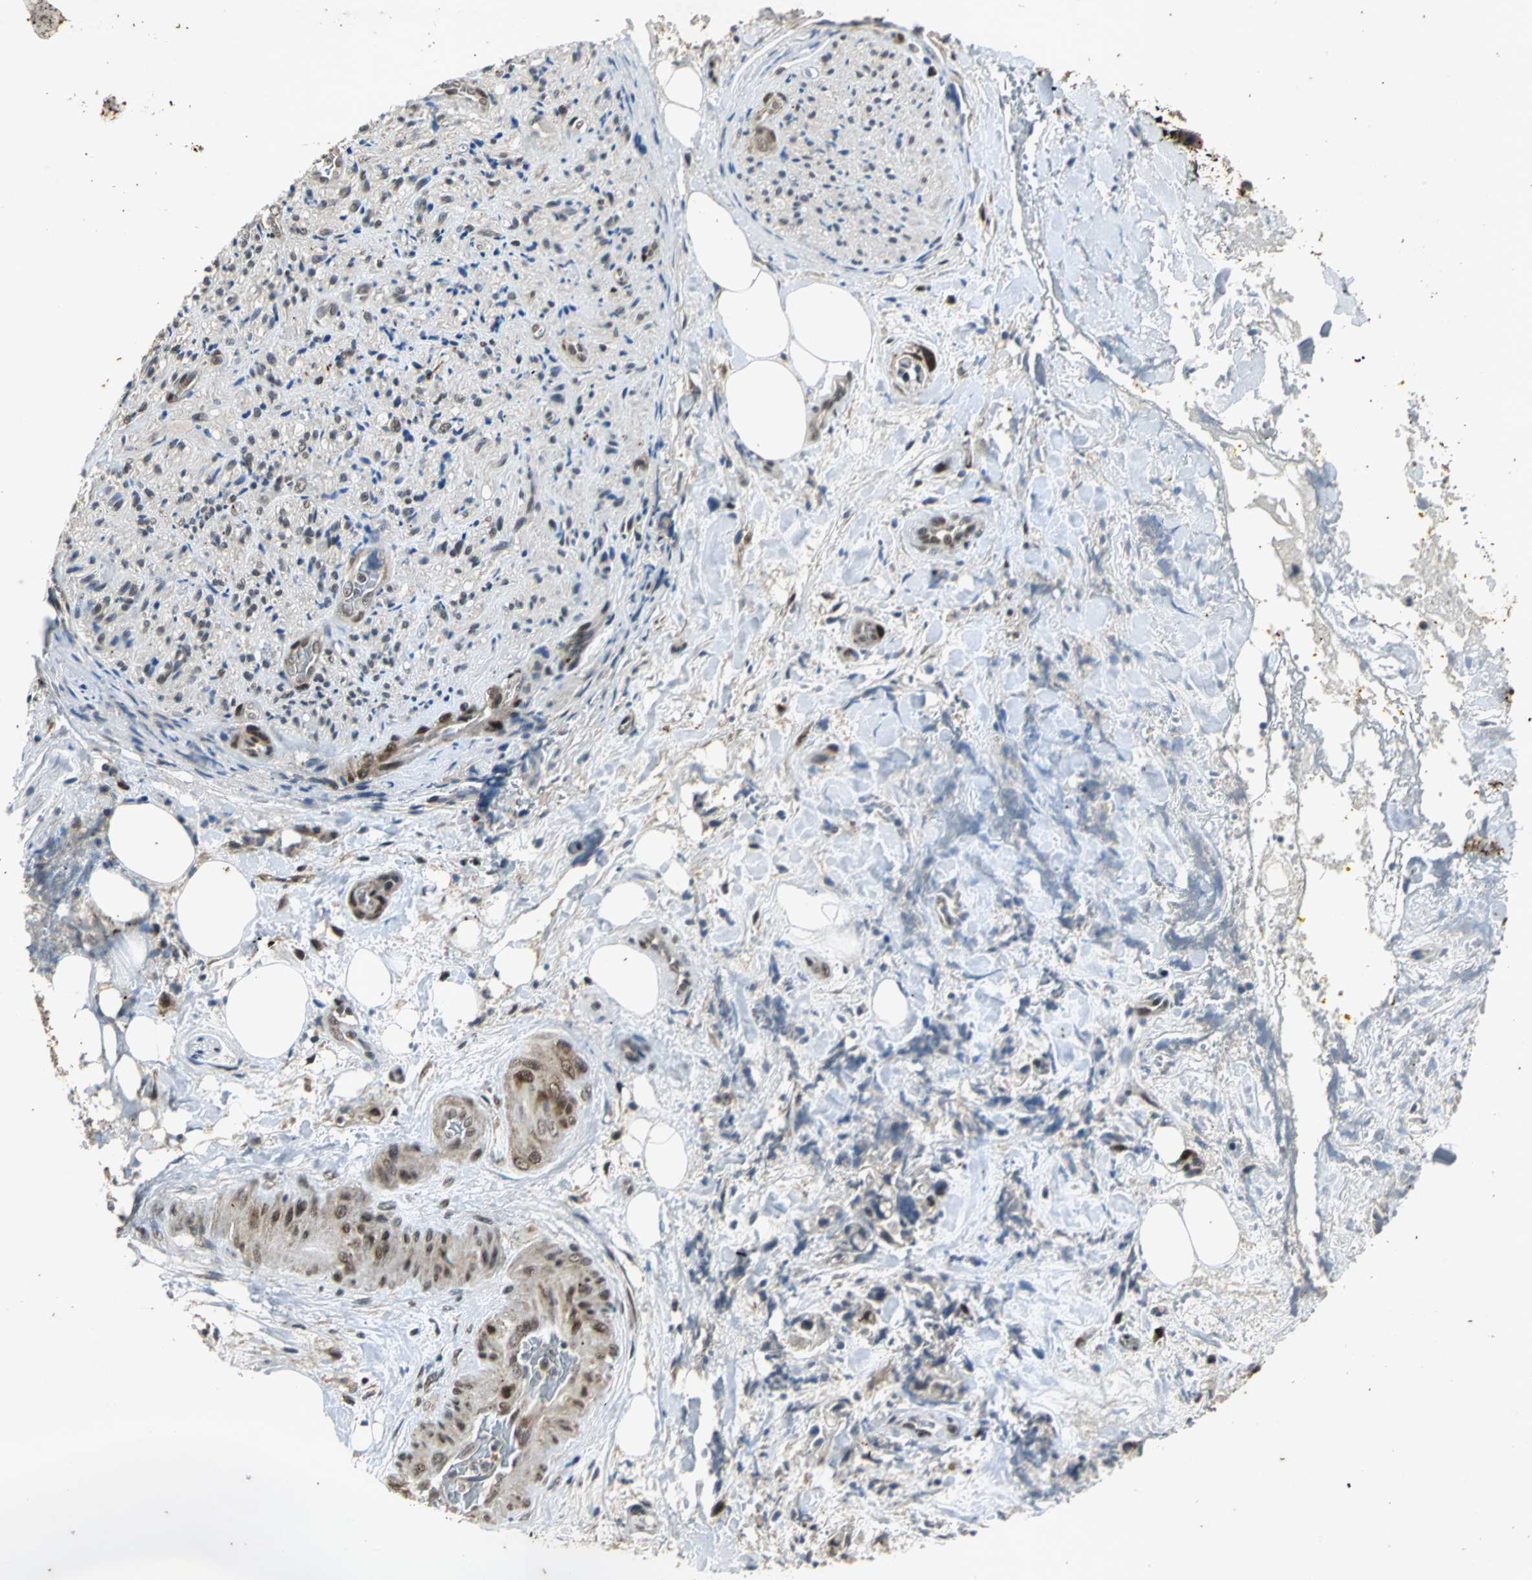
{"staining": {"intensity": "weak", "quantity": "<25%", "location": "cytoplasmic/membranous"}, "tissue": "pancreatic cancer", "cell_type": "Tumor cells", "image_type": "cancer", "snomed": [{"axis": "morphology", "description": "Adenocarcinoma, NOS"}, {"axis": "topography", "description": "Pancreas"}], "caption": "IHC image of neoplastic tissue: human pancreatic adenocarcinoma stained with DAB (3,3'-diaminobenzidine) exhibits no significant protein expression in tumor cells.", "gene": "NOTCH3", "patient": {"sex": "male", "age": 70}}